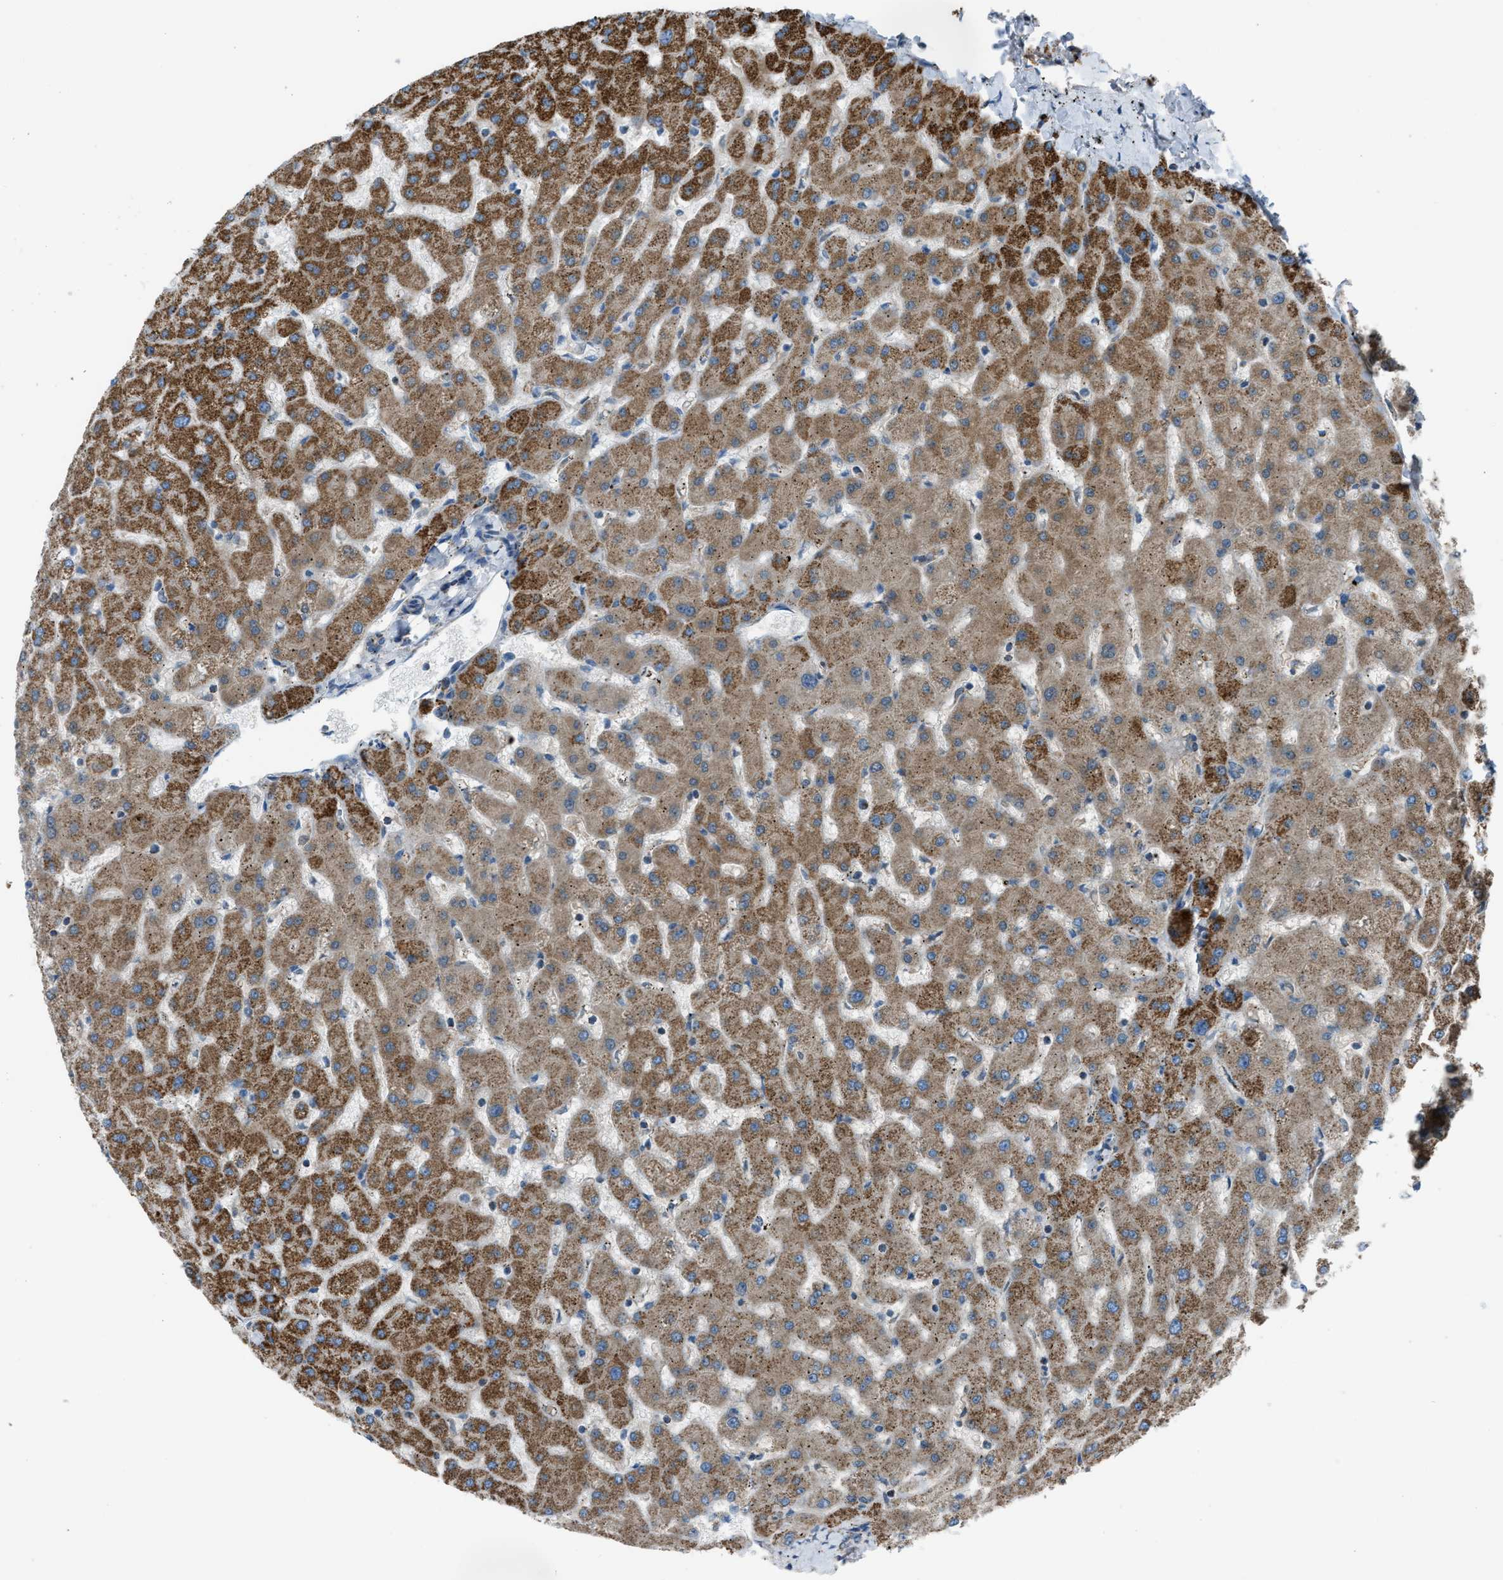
{"staining": {"intensity": "moderate", "quantity": ">75%", "location": "cytoplasmic/membranous"}, "tissue": "liver", "cell_type": "Cholangiocytes", "image_type": "normal", "snomed": [{"axis": "morphology", "description": "Normal tissue, NOS"}, {"axis": "topography", "description": "Liver"}], "caption": "Brown immunohistochemical staining in unremarkable liver shows moderate cytoplasmic/membranous staining in approximately >75% of cholangiocytes.", "gene": "MDH2", "patient": {"sex": "female", "age": 63}}